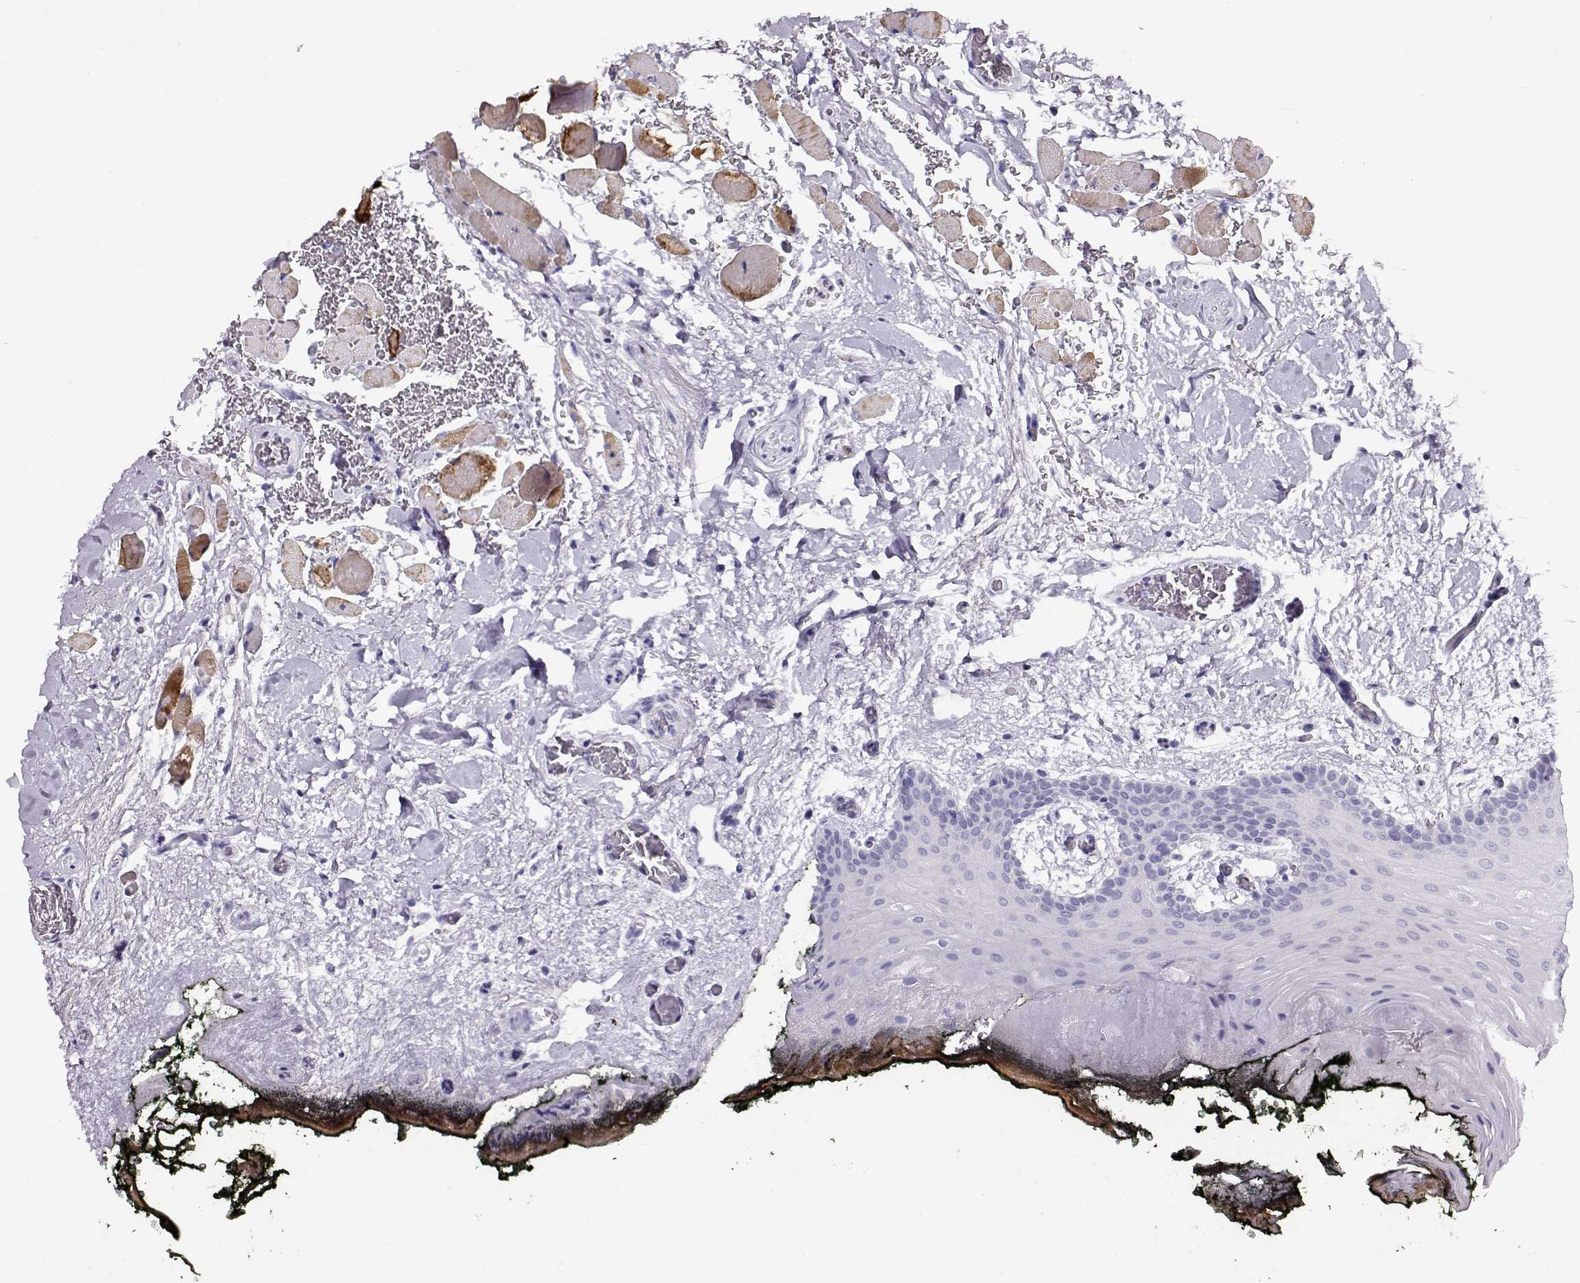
{"staining": {"intensity": "negative", "quantity": "none", "location": "none"}, "tissue": "oral mucosa", "cell_type": "Squamous epithelial cells", "image_type": "normal", "snomed": [{"axis": "morphology", "description": "Normal tissue, NOS"}, {"axis": "topography", "description": "Oral tissue"}, {"axis": "topography", "description": "Head-Neck"}], "caption": "An image of oral mucosa stained for a protein shows no brown staining in squamous epithelial cells.", "gene": "ACTN2", "patient": {"sex": "male", "age": 65}}